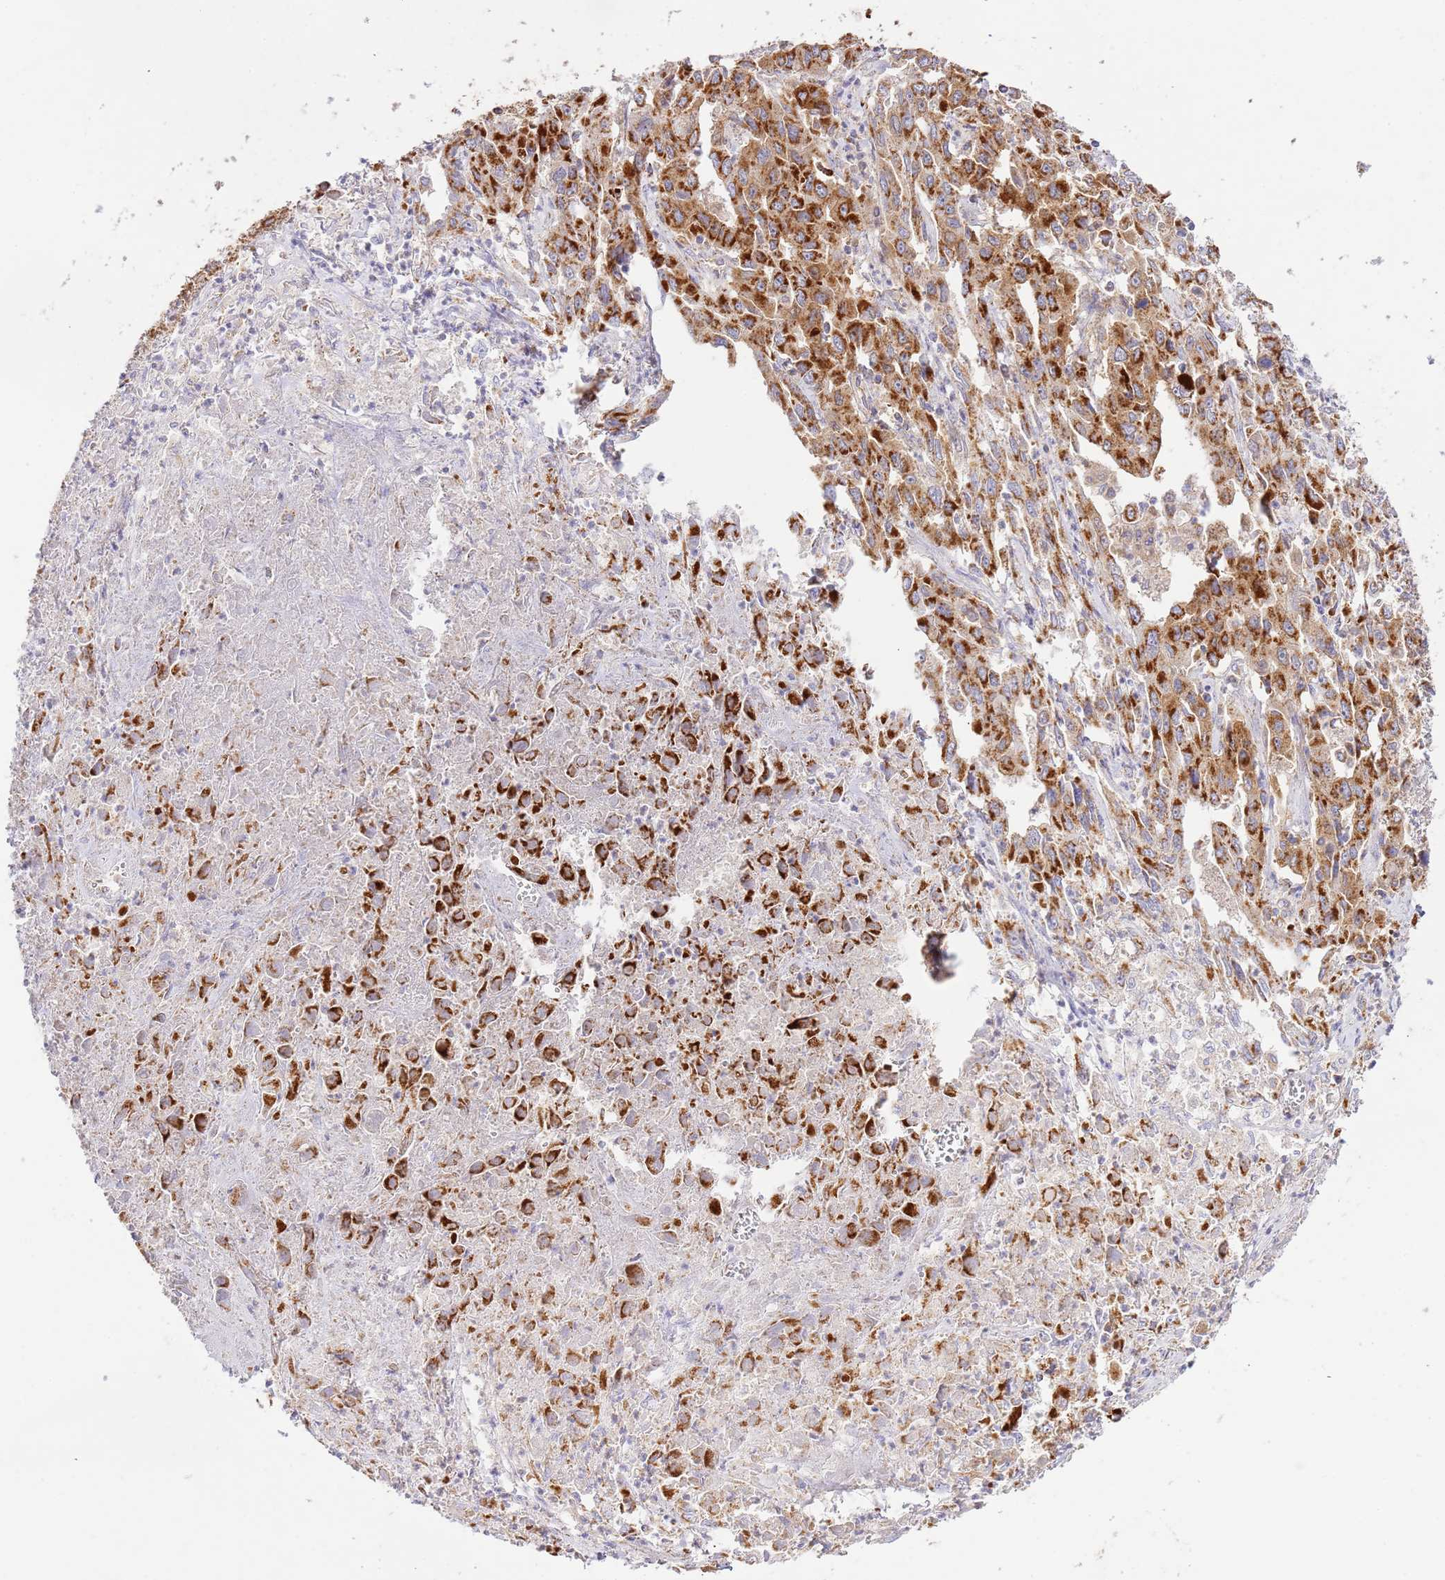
{"staining": {"intensity": "strong", "quantity": ">75%", "location": "cytoplasmic/membranous"}, "tissue": "liver cancer", "cell_type": "Tumor cells", "image_type": "cancer", "snomed": [{"axis": "morphology", "description": "Carcinoma, Hepatocellular, NOS"}, {"axis": "topography", "description": "Liver"}], "caption": "Immunohistochemistry (DAB) staining of liver cancer (hepatocellular carcinoma) demonstrates strong cytoplasmic/membranous protein expression in approximately >75% of tumor cells. The staining was performed using DAB (3,3'-diaminobenzidine), with brown indicating positive protein expression. Nuclei are stained blue with hematoxylin.", "gene": "ZBTB39", "patient": {"sex": "male", "age": 63}}